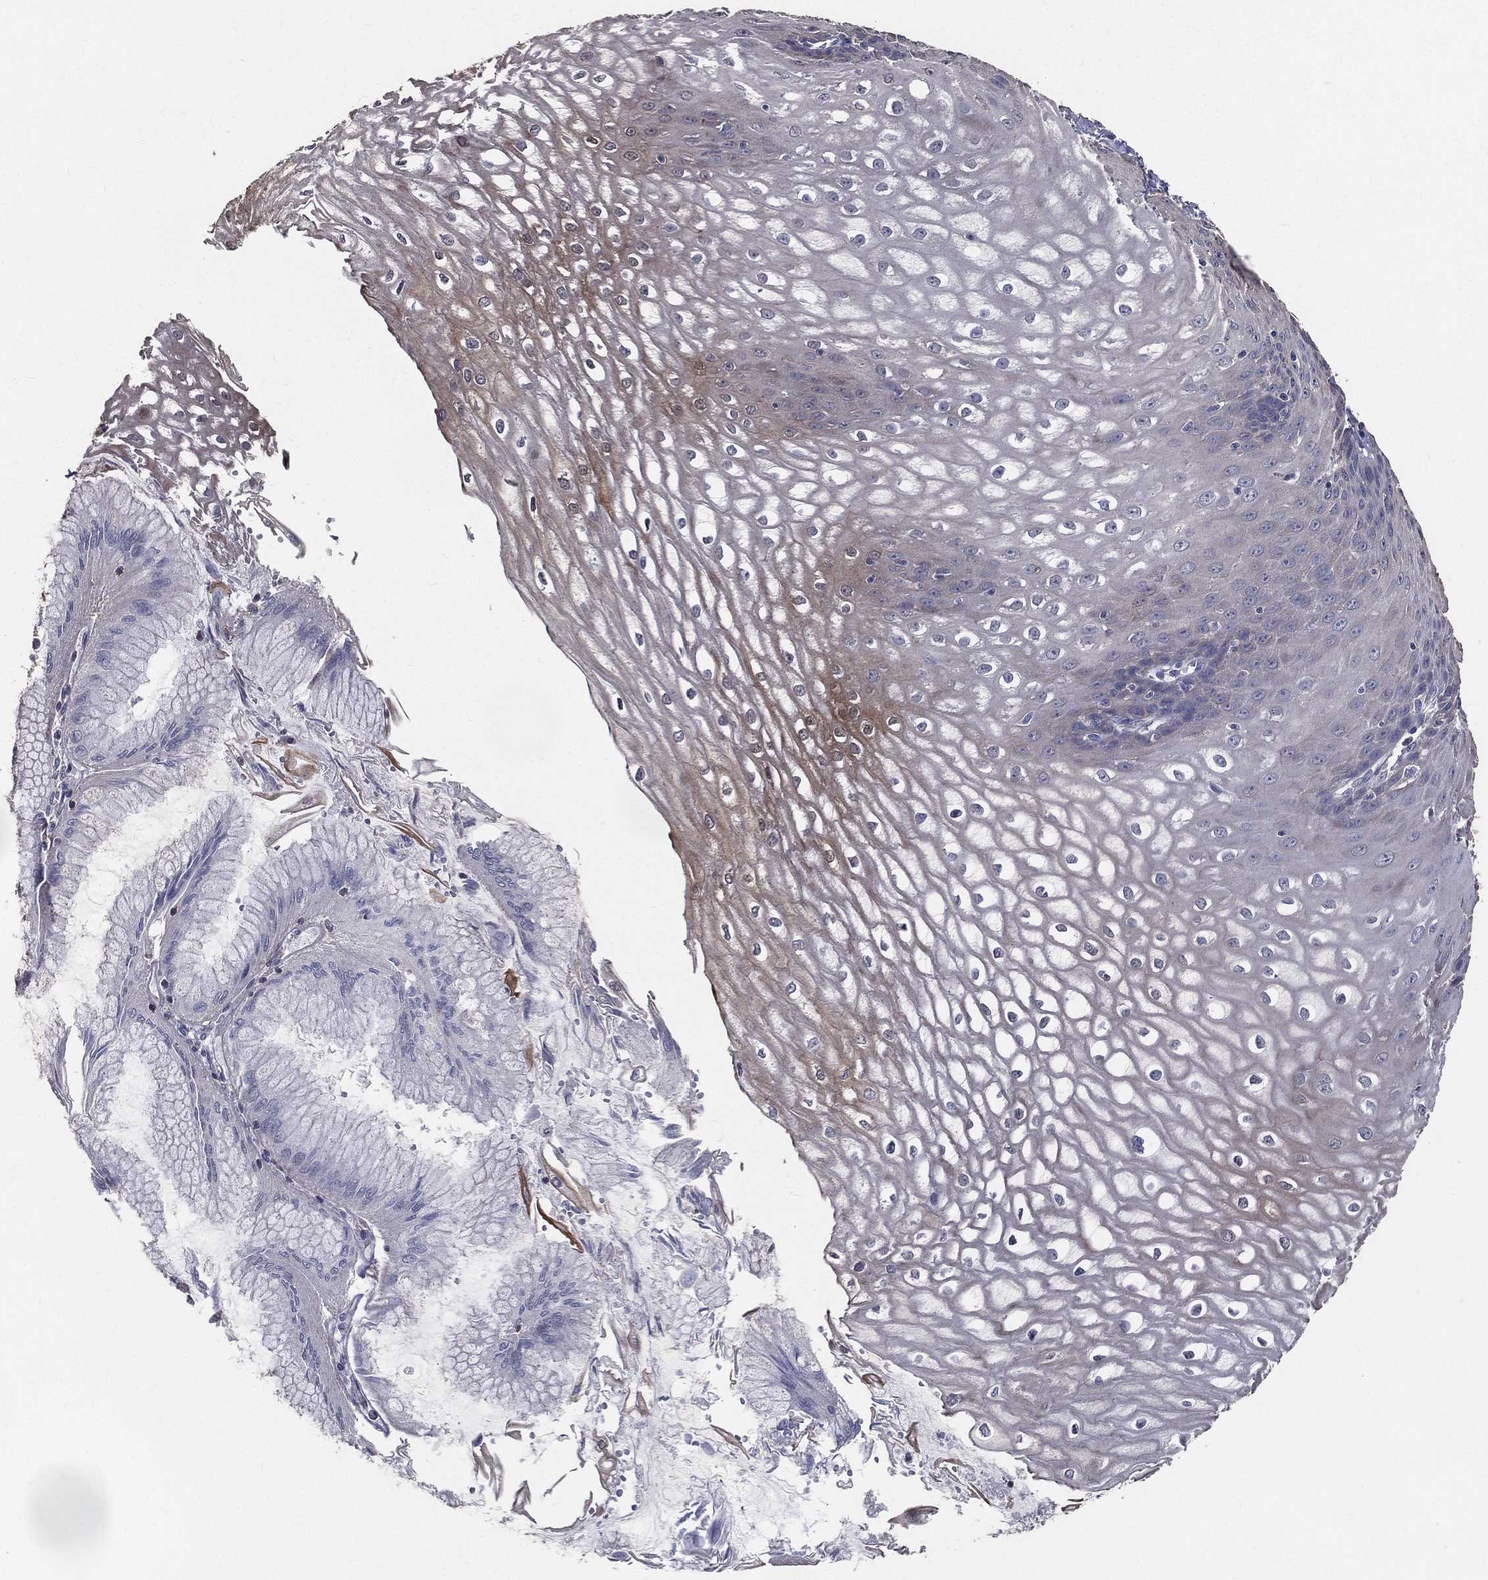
{"staining": {"intensity": "moderate", "quantity": "<25%", "location": "cytoplasmic/membranous"}, "tissue": "esophagus", "cell_type": "Squamous epithelial cells", "image_type": "normal", "snomed": [{"axis": "morphology", "description": "Normal tissue, NOS"}, {"axis": "topography", "description": "Esophagus"}], "caption": "Protein analysis of benign esophagus reveals moderate cytoplasmic/membranous positivity in approximately <25% of squamous epithelial cells.", "gene": "SERPINB2", "patient": {"sex": "male", "age": 58}}